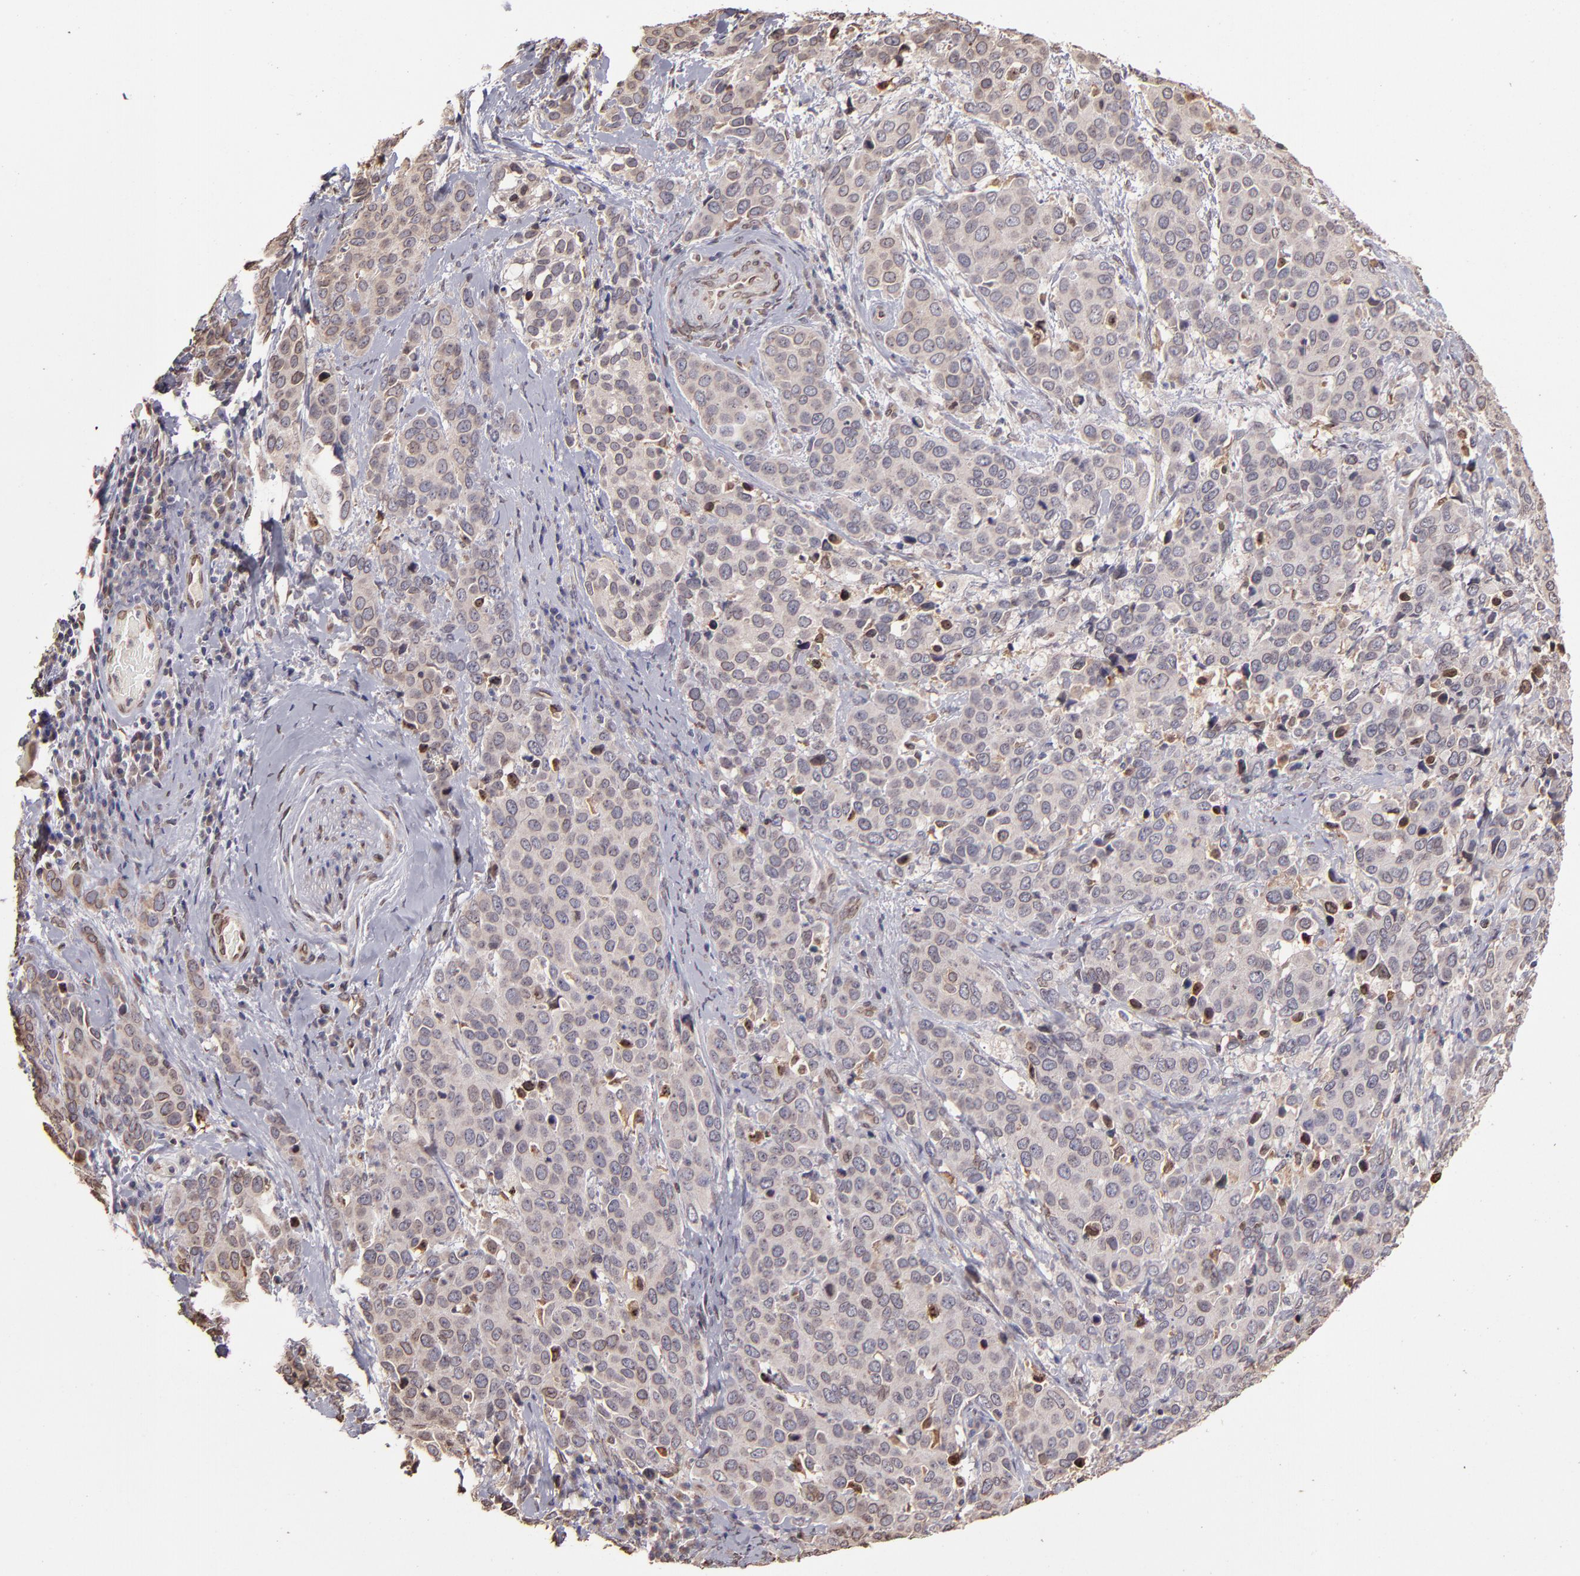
{"staining": {"intensity": "moderate", "quantity": ">75%", "location": "cytoplasmic/membranous"}, "tissue": "cervical cancer", "cell_type": "Tumor cells", "image_type": "cancer", "snomed": [{"axis": "morphology", "description": "Squamous cell carcinoma, NOS"}, {"axis": "topography", "description": "Cervix"}], "caption": "This micrograph exhibits IHC staining of human cervical cancer, with medium moderate cytoplasmic/membranous positivity in about >75% of tumor cells.", "gene": "PUM3", "patient": {"sex": "female", "age": 54}}